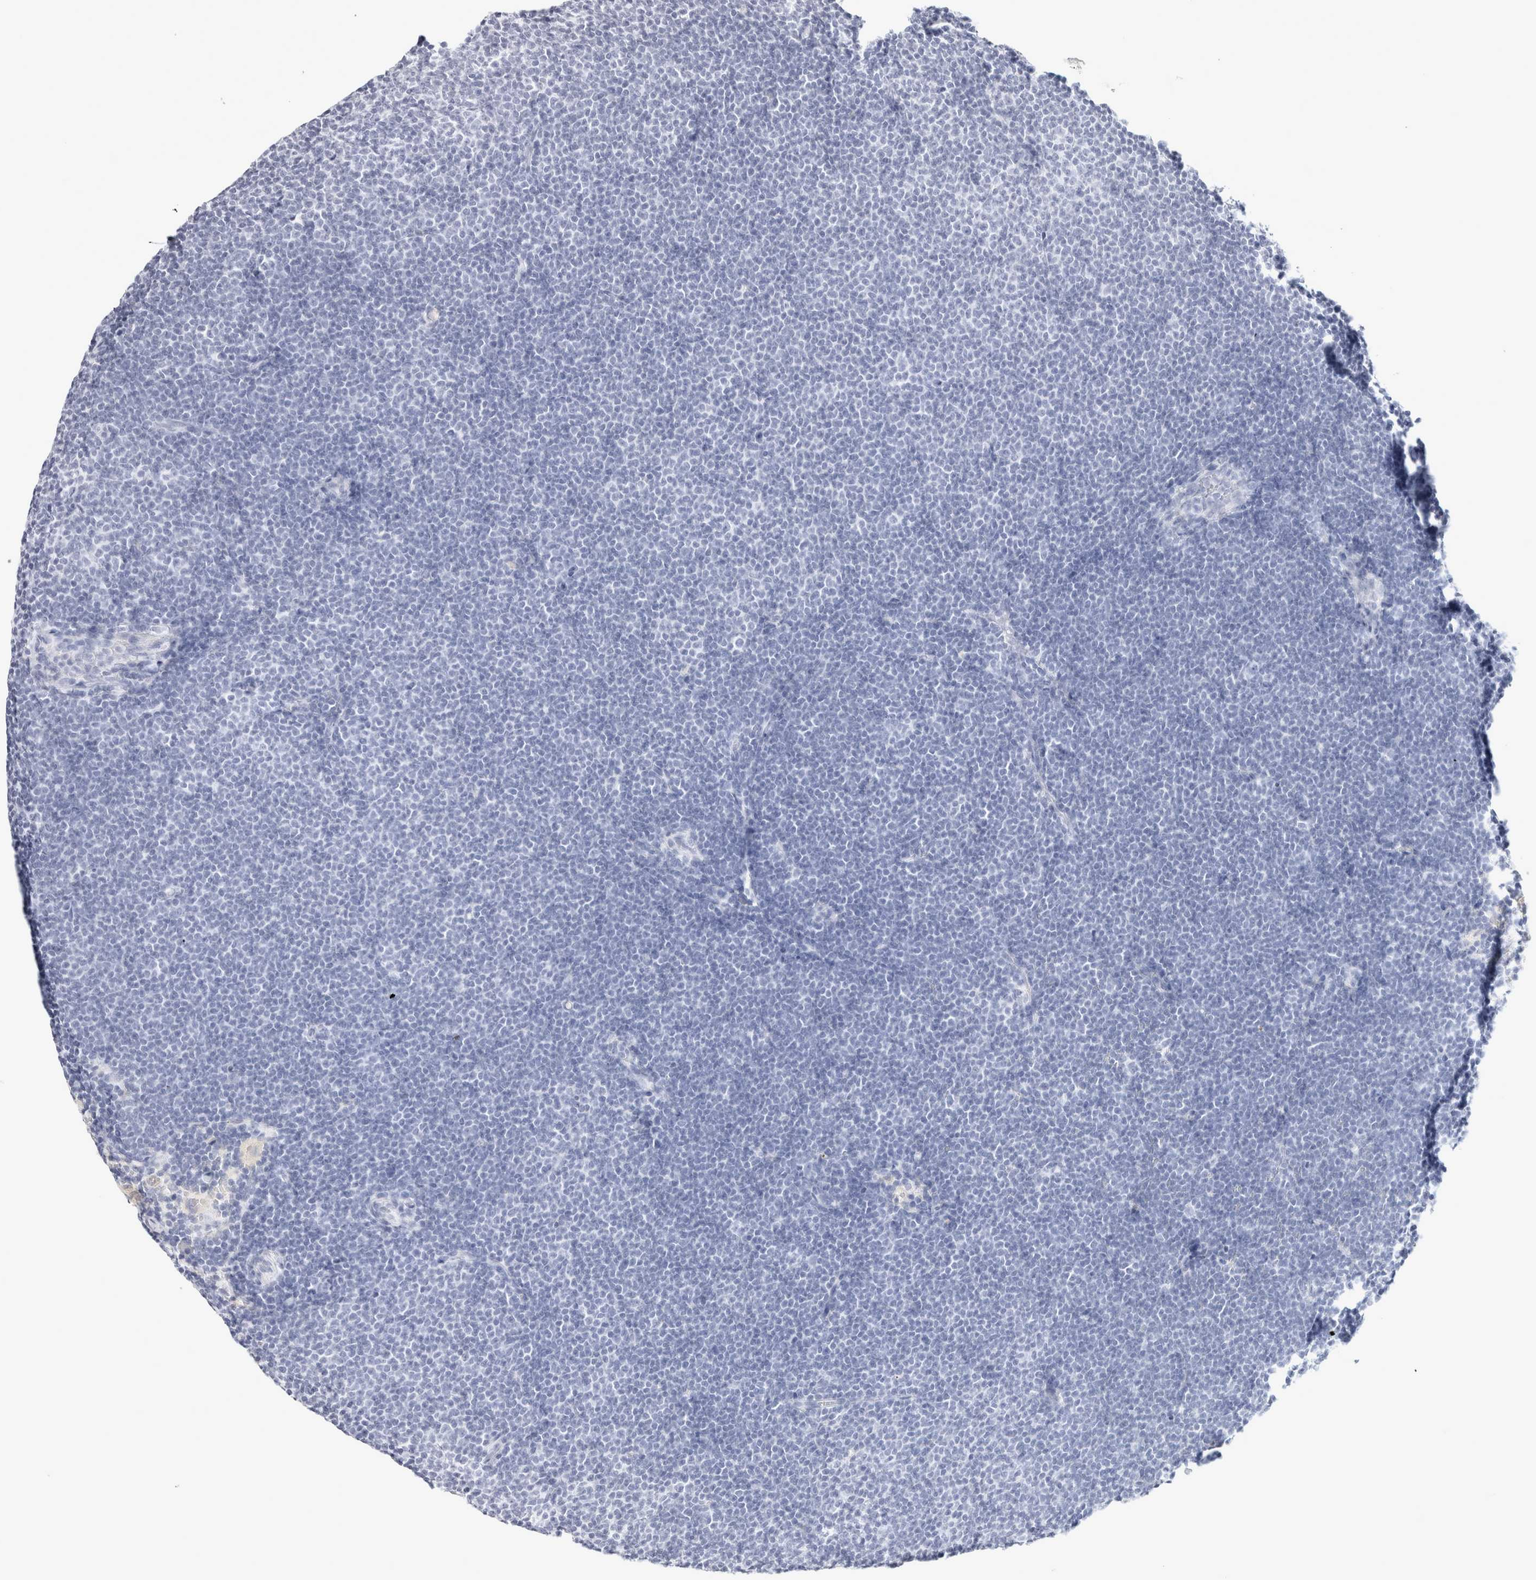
{"staining": {"intensity": "negative", "quantity": "none", "location": "none"}, "tissue": "lymphoma", "cell_type": "Tumor cells", "image_type": "cancer", "snomed": [{"axis": "morphology", "description": "Malignant lymphoma, non-Hodgkin's type, Low grade"}, {"axis": "topography", "description": "Lymph node"}], "caption": "Immunohistochemical staining of lymphoma exhibits no significant positivity in tumor cells.", "gene": "GARIN1A", "patient": {"sex": "female", "age": 53}}